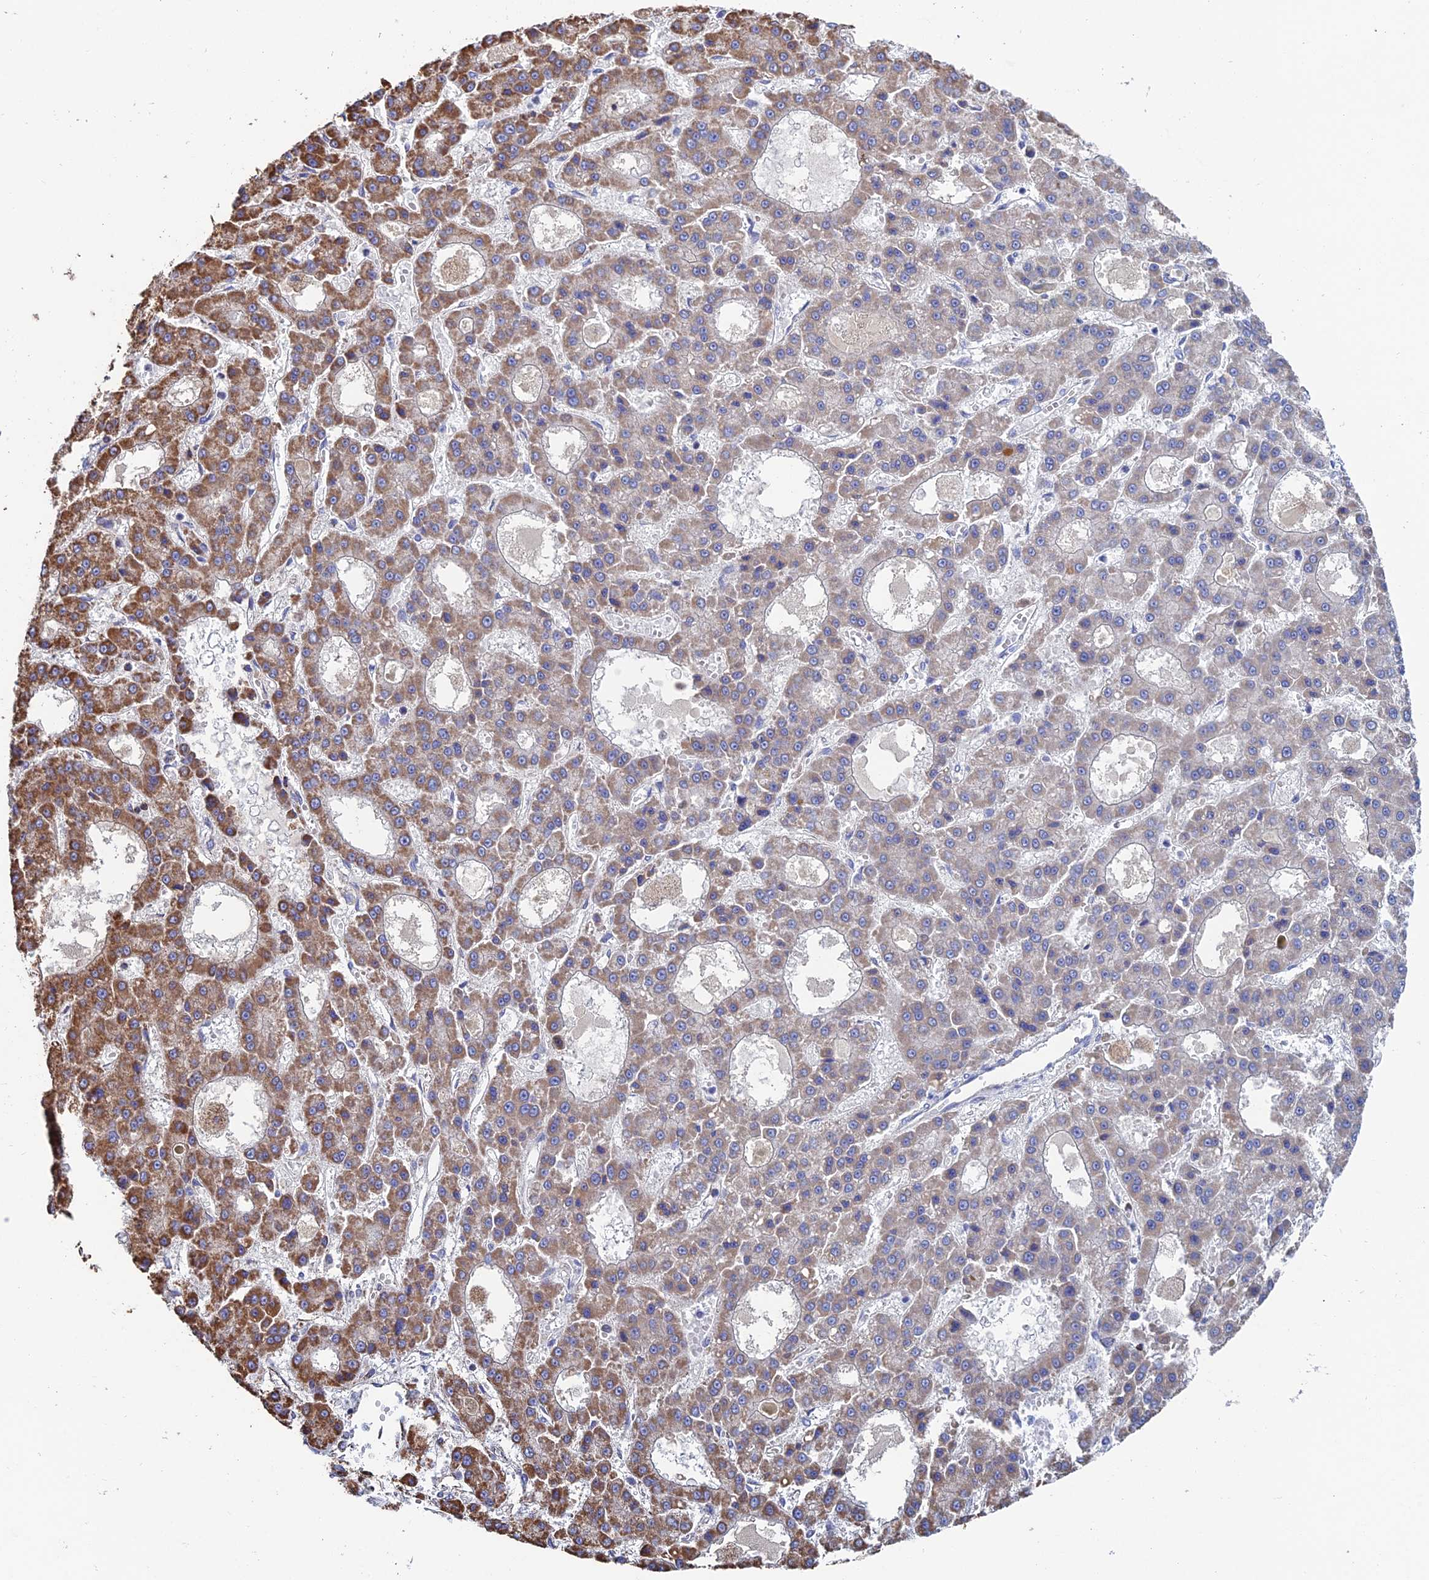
{"staining": {"intensity": "moderate", "quantity": "25%-75%", "location": "cytoplasmic/membranous"}, "tissue": "liver cancer", "cell_type": "Tumor cells", "image_type": "cancer", "snomed": [{"axis": "morphology", "description": "Carcinoma, Hepatocellular, NOS"}, {"axis": "topography", "description": "Liver"}], "caption": "Immunohistochemical staining of human liver cancer (hepatocellular carcinoma) displays moderate cytoplasmic/membranous protein staining in approximately 25%-75% of tumor cells. (IHC, brightfield microscopy, high magnification).", "gene": "SPOCK2", "patient": {"sex": "male", "age": 70}}